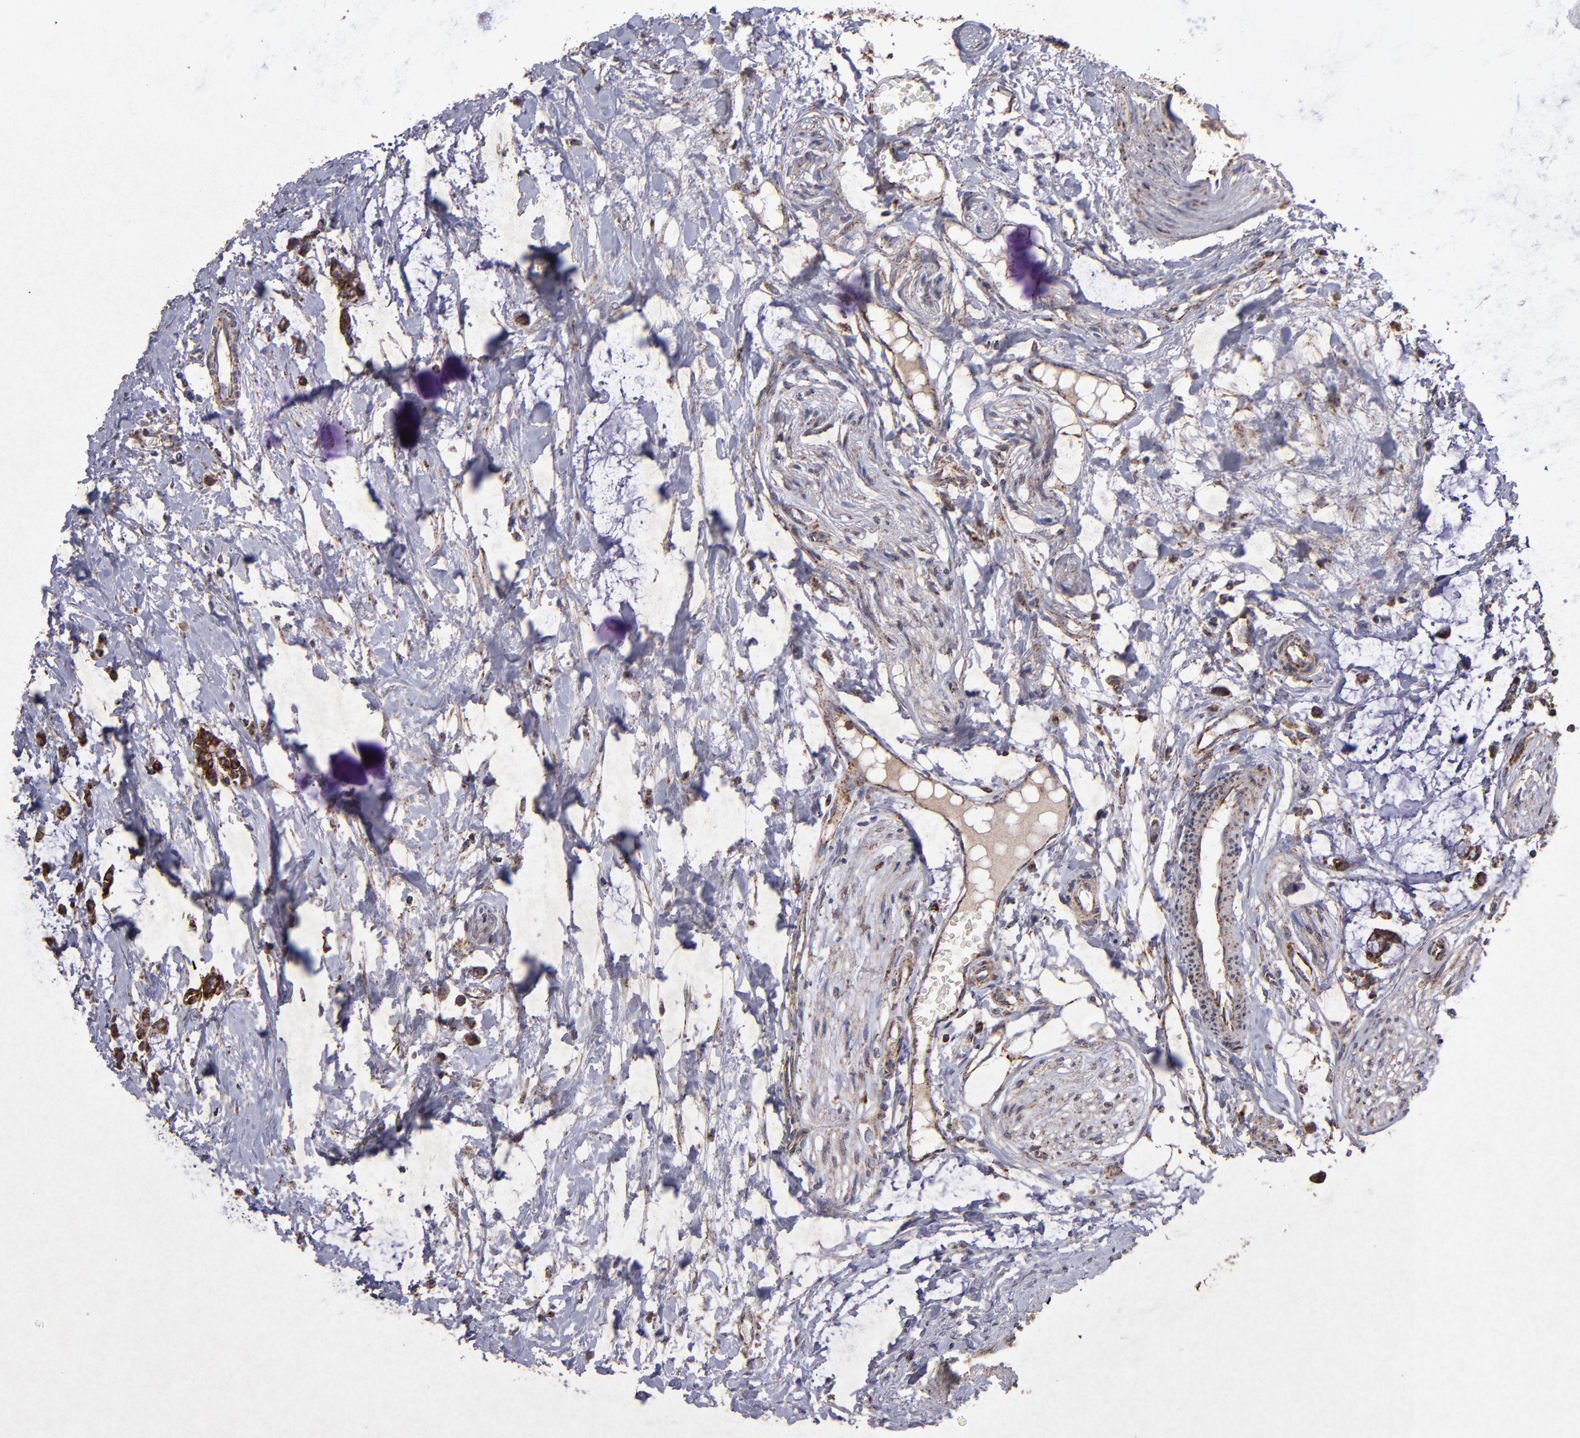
{"staining": {"intensity": "moderate", "quantity": ">75%", "location": "cytoplasmic/membranous"}, "tissue": "colorectal cancer", "cell_type": "Tumor cells", "image_type": "cancer", "snomed": [{"axis": "morphology", "description": "Normal tissue, NOS"}, {"axis": "morphology", "description": "Adenocarcinoma, NOS"}, {"axis": "topography", "description": "Colon"}, {"axis": "topography", "description": "Peripheral nerve tissue"}], "caption": "Colorectal adenocarcinoma was stained to show a protein in brown. There is medium levels of moderate cytoplasmic/membranous positivity in approximately >75% of tumor cells.", "gene": "TIMM9", "patient": {"sex": "male", "age": 14}}